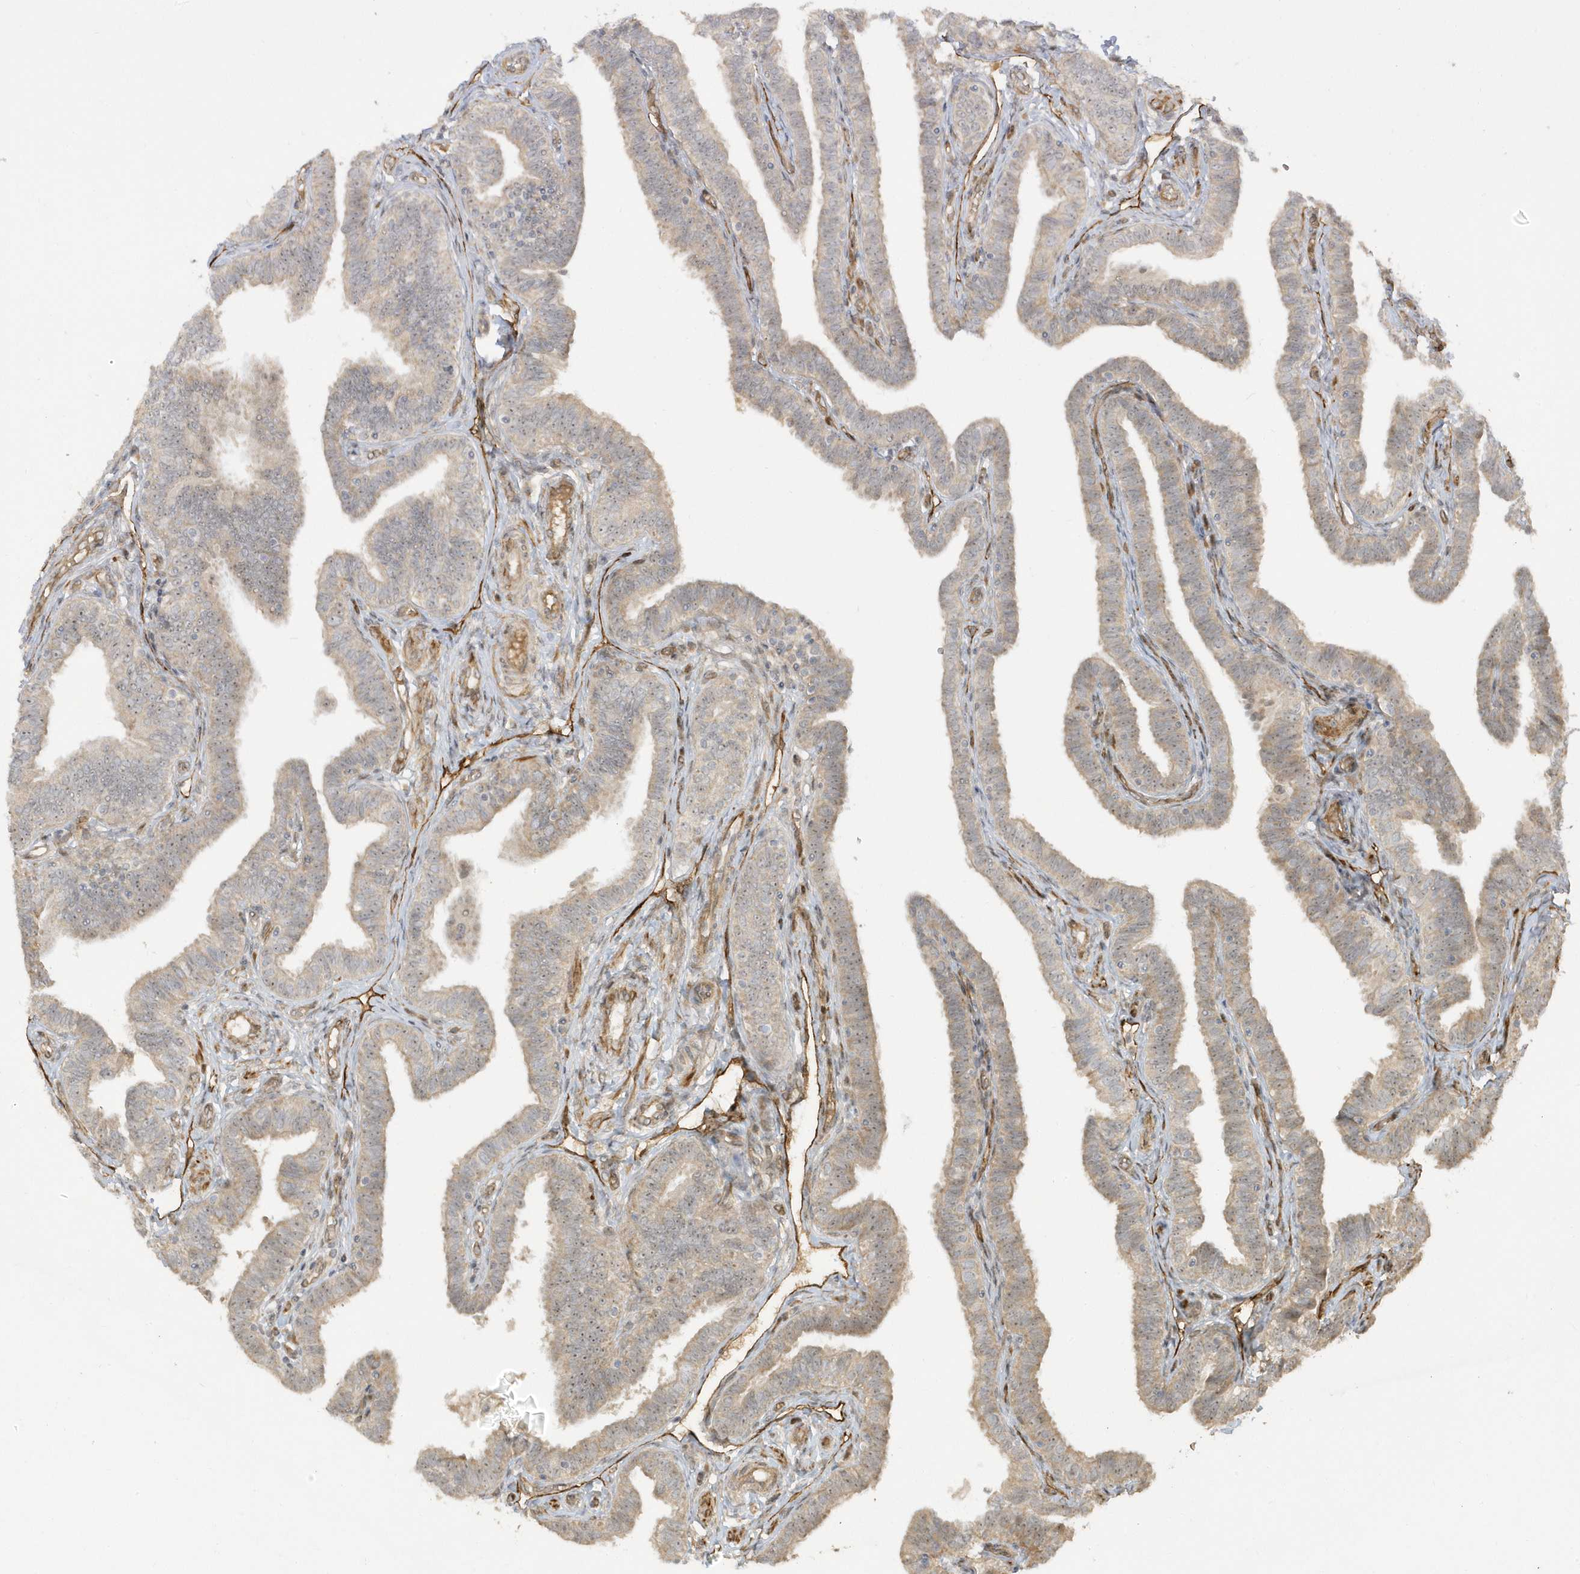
{"staining": {"intensity": "moderate", "quantity": ">75%", "location": "cytoplasmic/membranous"}, "tissue": "fallopian tube", "cell_type": "Glandular cells", "image_type": "normal", "snomed": [{"axis": "morphology", "description": "Normal tissue, NOS"}, {"axis": "topography", "description": "Fallopian tube"}], "caption": "Immunohistochemical staining of normal human fallopian tube shows moderate cytoplasmic/membranous protein positivity in about >75% of glandular cells. Nuclei are stained in blue.", "gene": "ECM2", "patient": {"sex": "female", "age": 39}}